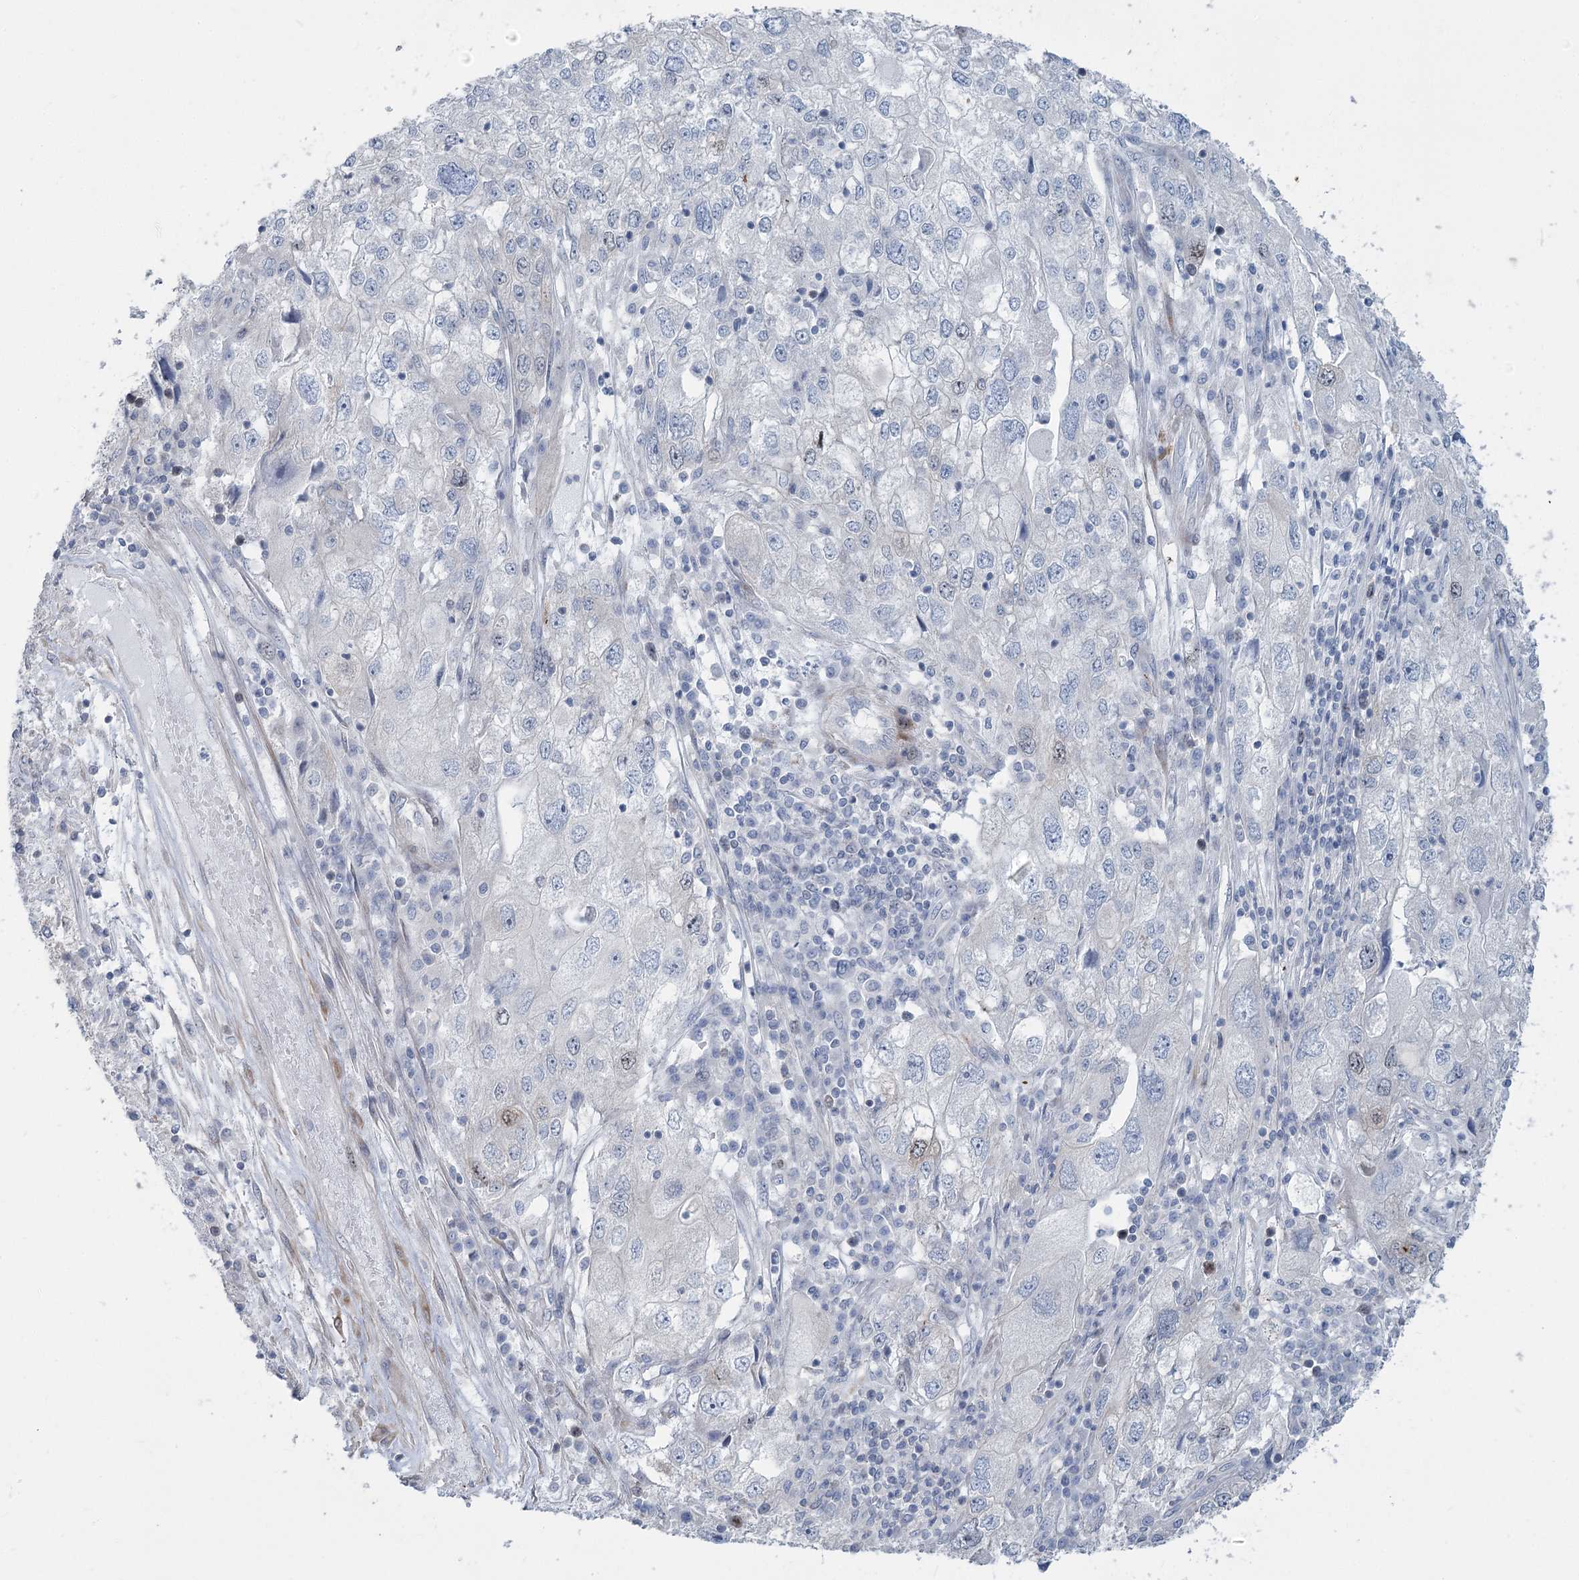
{"staining": {"intensity": "weak", "quantity": "<25%", "location": "nuclear"}, "tissue": "endometrial cancer", "cell_type": "Tumor cells", "image_type": "cancer", "snomed": [{"axis": "morphology", "description": "Adenocarcinoma, NOS"}, {"axis": "topography", "description": "Endometrium"}], "caption": "High power microscopy micrograph of an immunohistochemistry (IHC) image of adenocarcinoma (endometrial), revealing no significant staining in tumor cells. Nuclei are stained in blue.", "gene": "ABITRAM", "patient": {"sex": "female", "age": 49}}